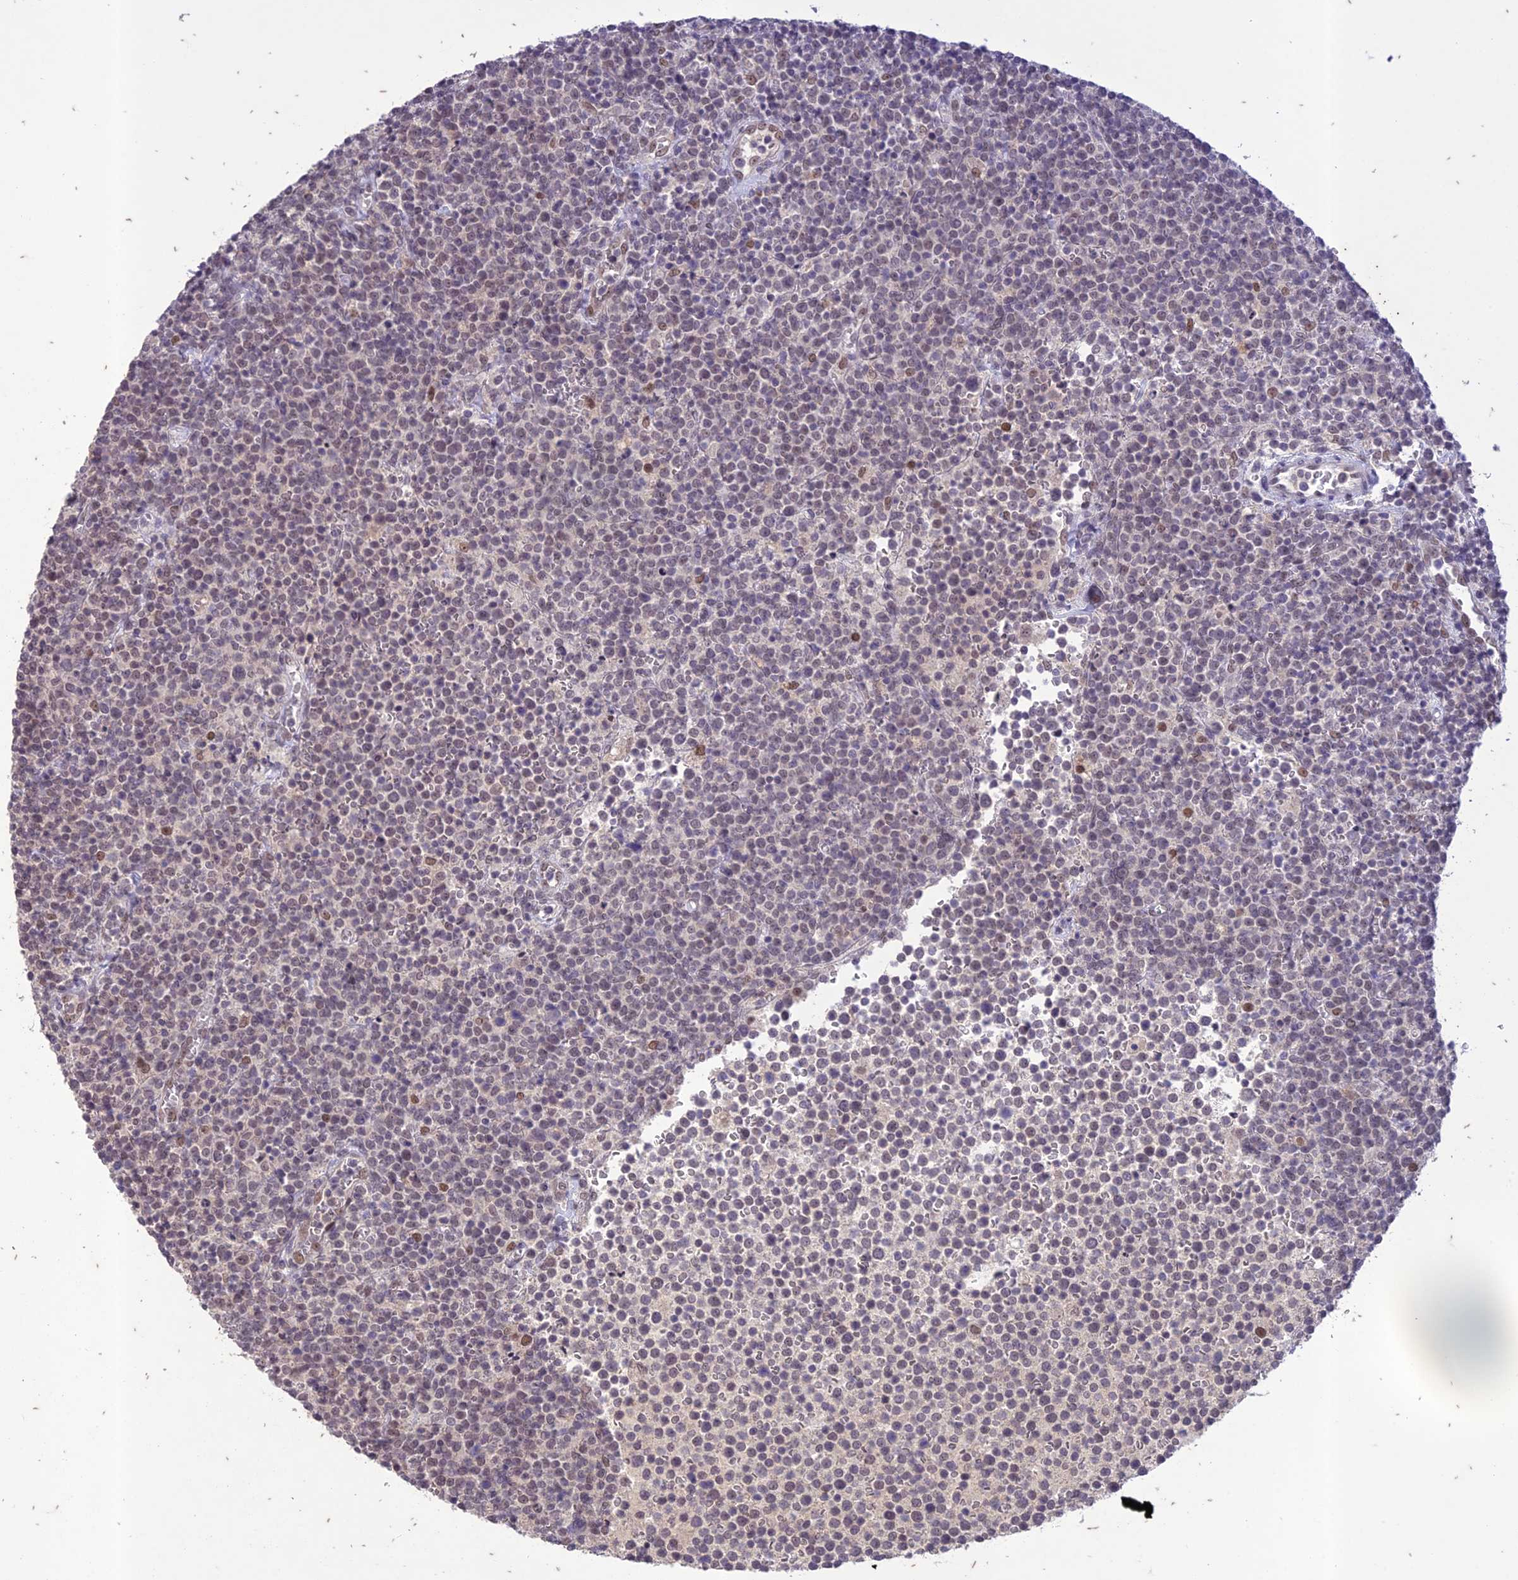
{"staining": {"intensity": "negative", "quantity": "none", "location": "none"}, "tissue": "lymphoma", "cell_type": "Tumor cells", "image_type": "cancer", "snomed": [{"axis": "morphology", "description": "Malignant lymphoma, non-Hodgkin's type, High grade"}, {"axis": "topography", "description": "Lymph node"}], "caption": "Immunohistochemistry micrograph of neoplastic tissue: malignant lymphoma, non-Hodgkin's type (high-grade) stained with DAB displays no significant protein expression in tumor cells.", "gene": "POP4", "patient": {"sex": "male", "age": 61}}